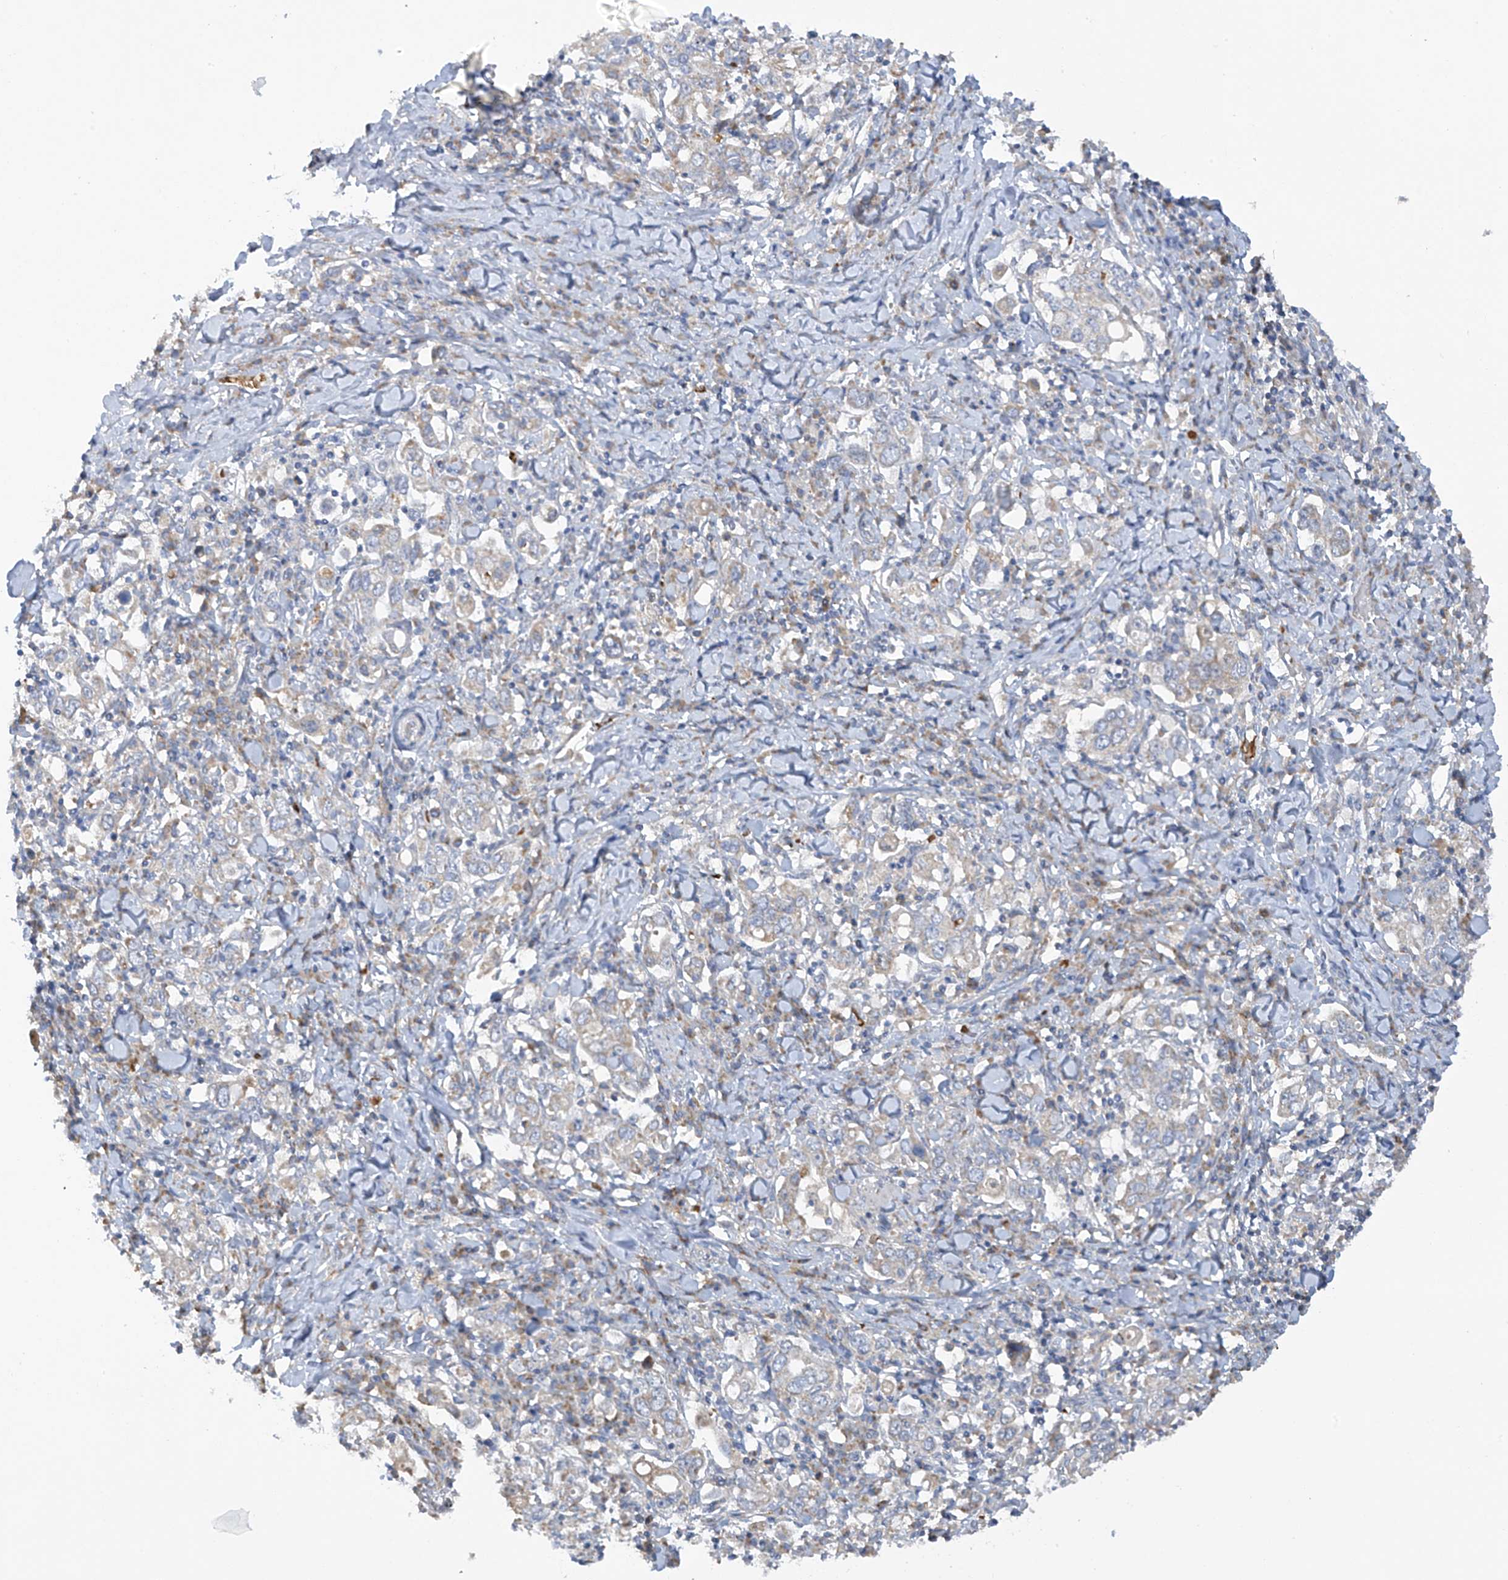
{"staining": {"intensity": "weak", "quantity": "<25%", "location": "cytoplasmic/membranous"}, "tissue": "stomach cancer", "cell_type": "Tumor cells", "image_type": "cancer", "snomed": [{"axis": "morphology", "description": "Adenocarcinoma, NOS"}, {"axis": "topography", "description": "Stomach, upper"}], "caption": "Stomach cancer (adenocarcinoma) stained for a protein using immunohistochemistry exhibits no staining tumor cells.", "gene": "METTL18", "patient": {"sex": "male", "age": 62}}